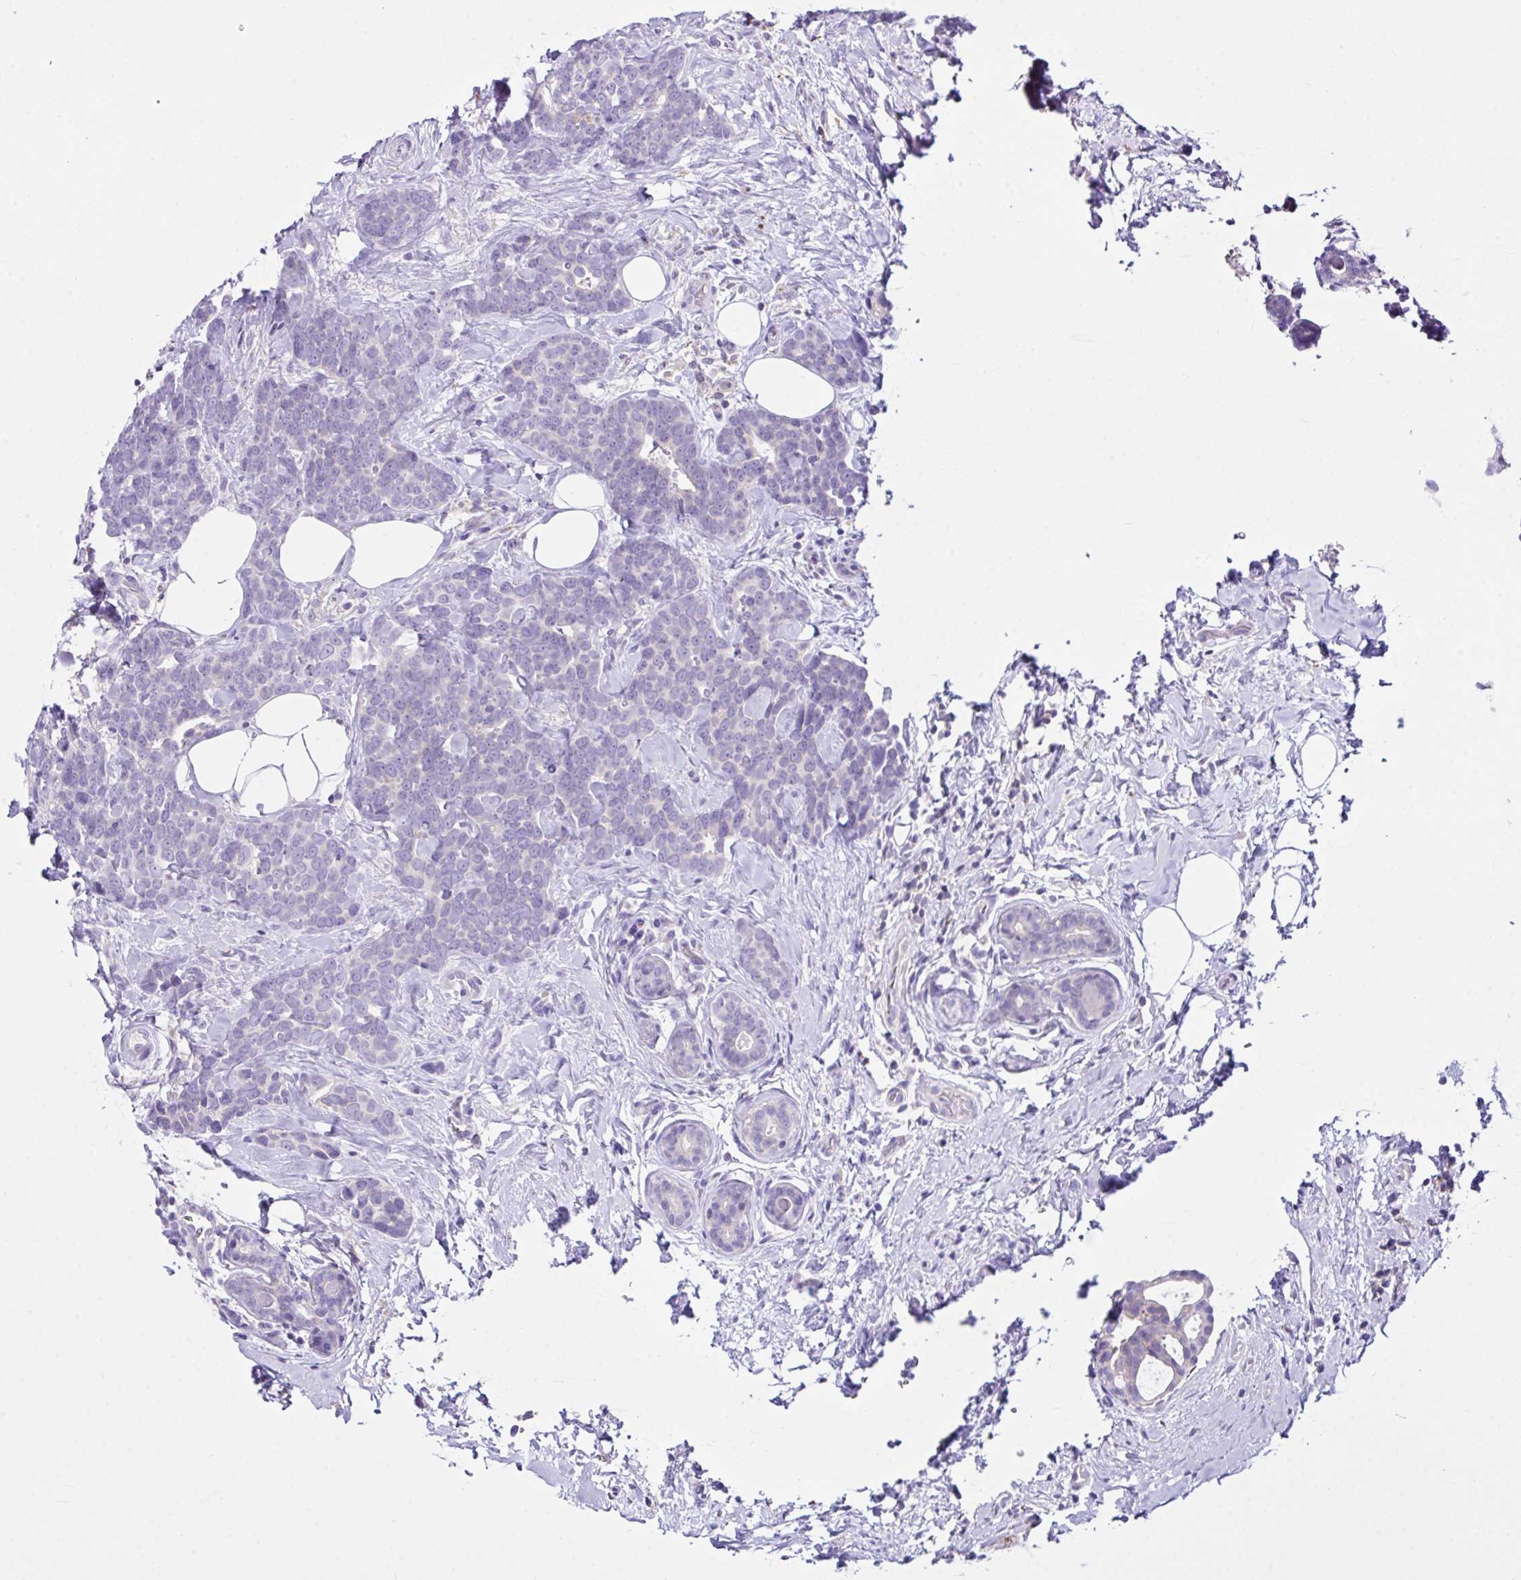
{"staining": {"intensity": "negative", "quantity": "none", "location": "none"}, "tissue": "breast cancer", "cell_type": "Tumor cells", "image_type": "cancer", "snomed": [{"axis": "morphology", "description": "Duct carcinoma"}, {"axis": "topography", "description": "Breast"}], "caption": "High power microscopy image of an IHC micrograph of breast cancer (infiltrating ductal carcinoma), revealing no significant positivity in tumor cells.", "gene": "D2HGDH", "patient": {"sex": "female", "age": 71}}